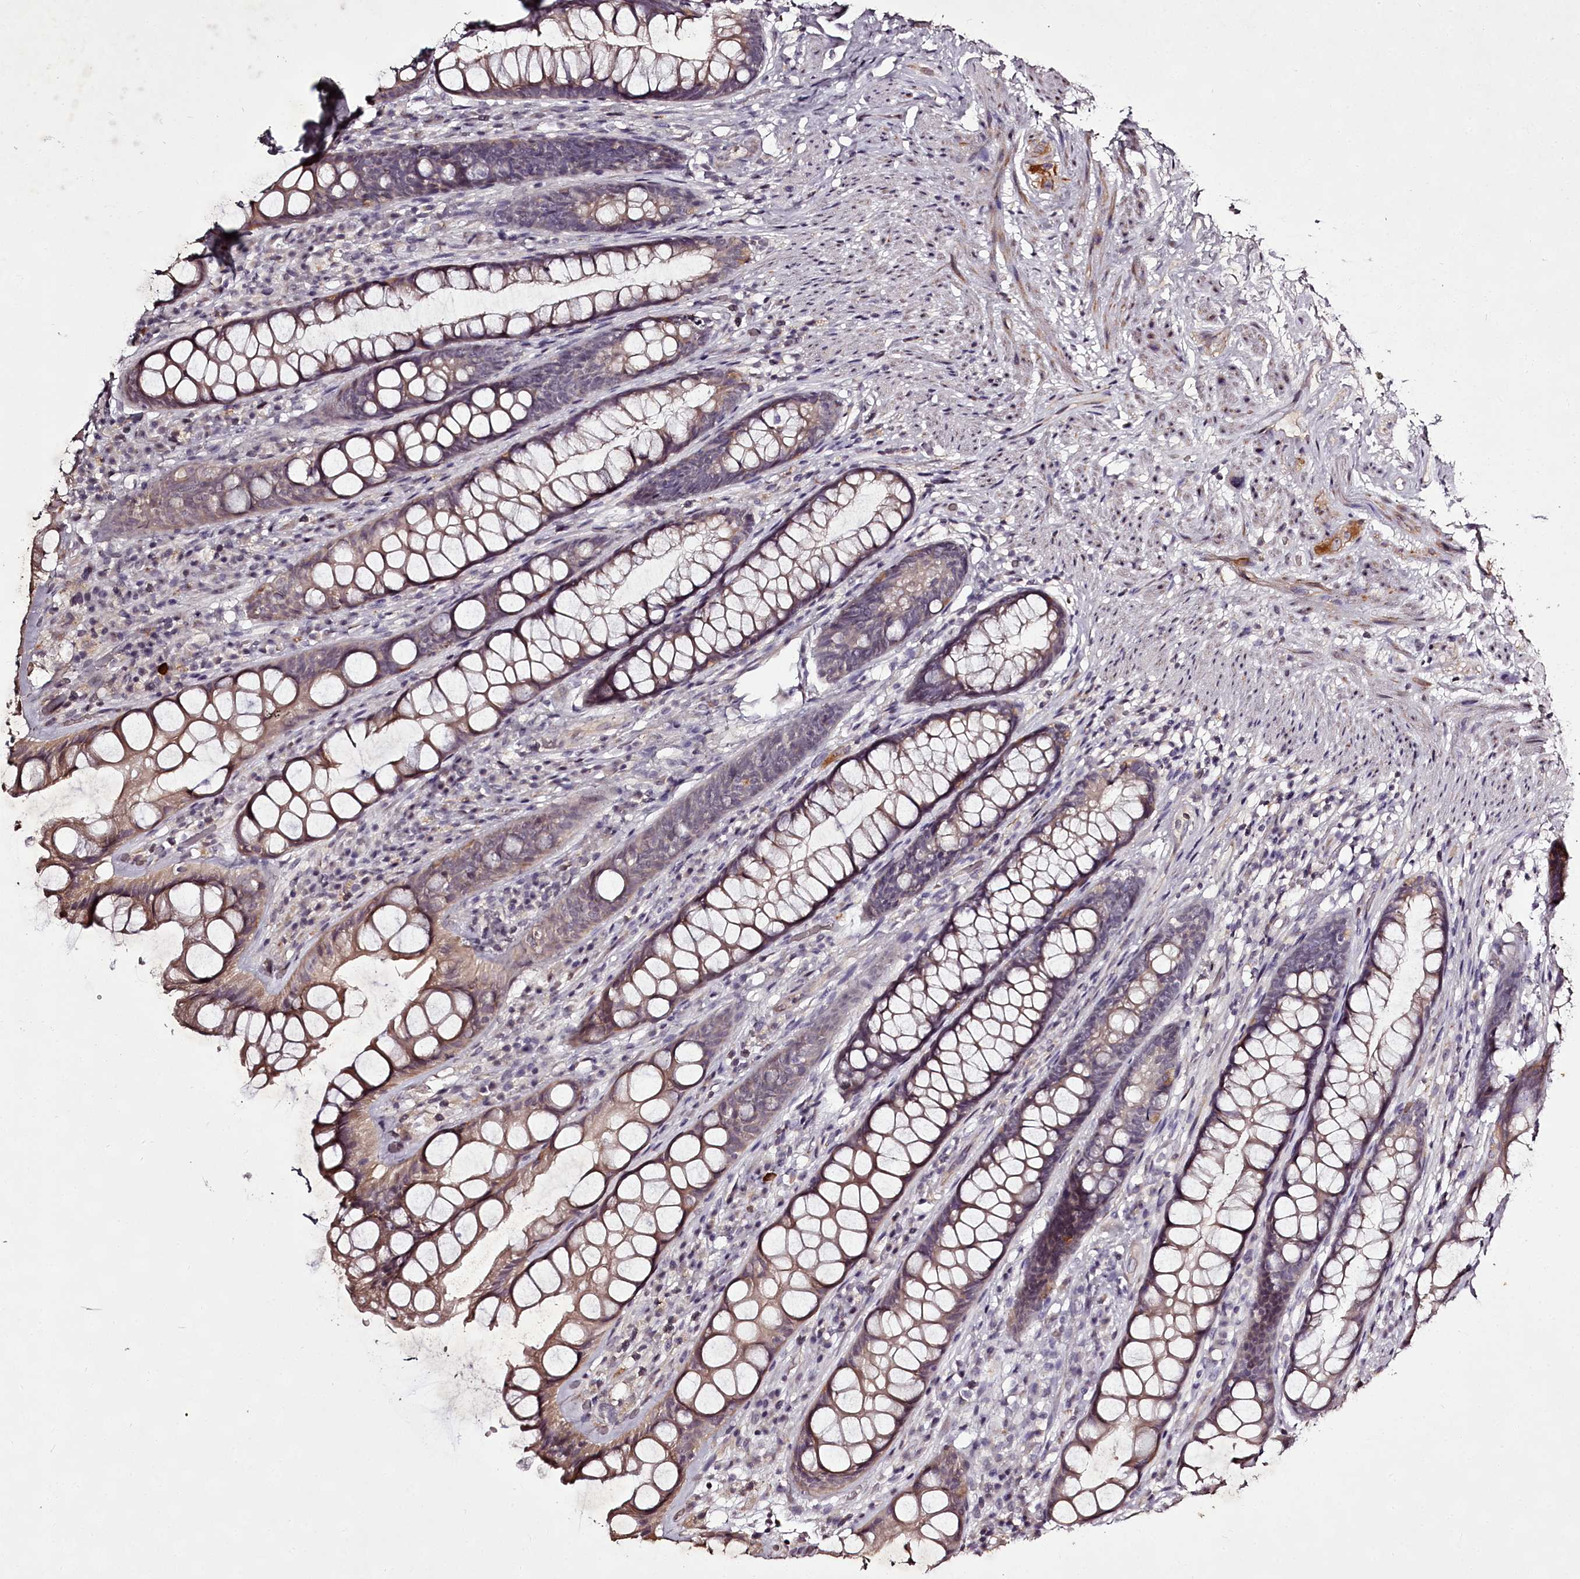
{"staining": {"intensity": "moderate", "quantity": "25%-75%", "location": "cytoplasmic/membranous"}, "tissue": "rectum", "cell_type": "Glandular cells", "image_type": "normal", "snomed": [{"axis": "morphology", "description": "Normal tissue, NOS"}, {"axis": "topography", "description": "Rectum"}], "caption": "Brown immunohistochemical staining in unremarkable human rectum reveals moderate cytoplasmic/membranous staining in approximately 25%-75% of glandular cells.", "gene": "RBMXL2", "patient": {"sex": "male", "age": 74}}